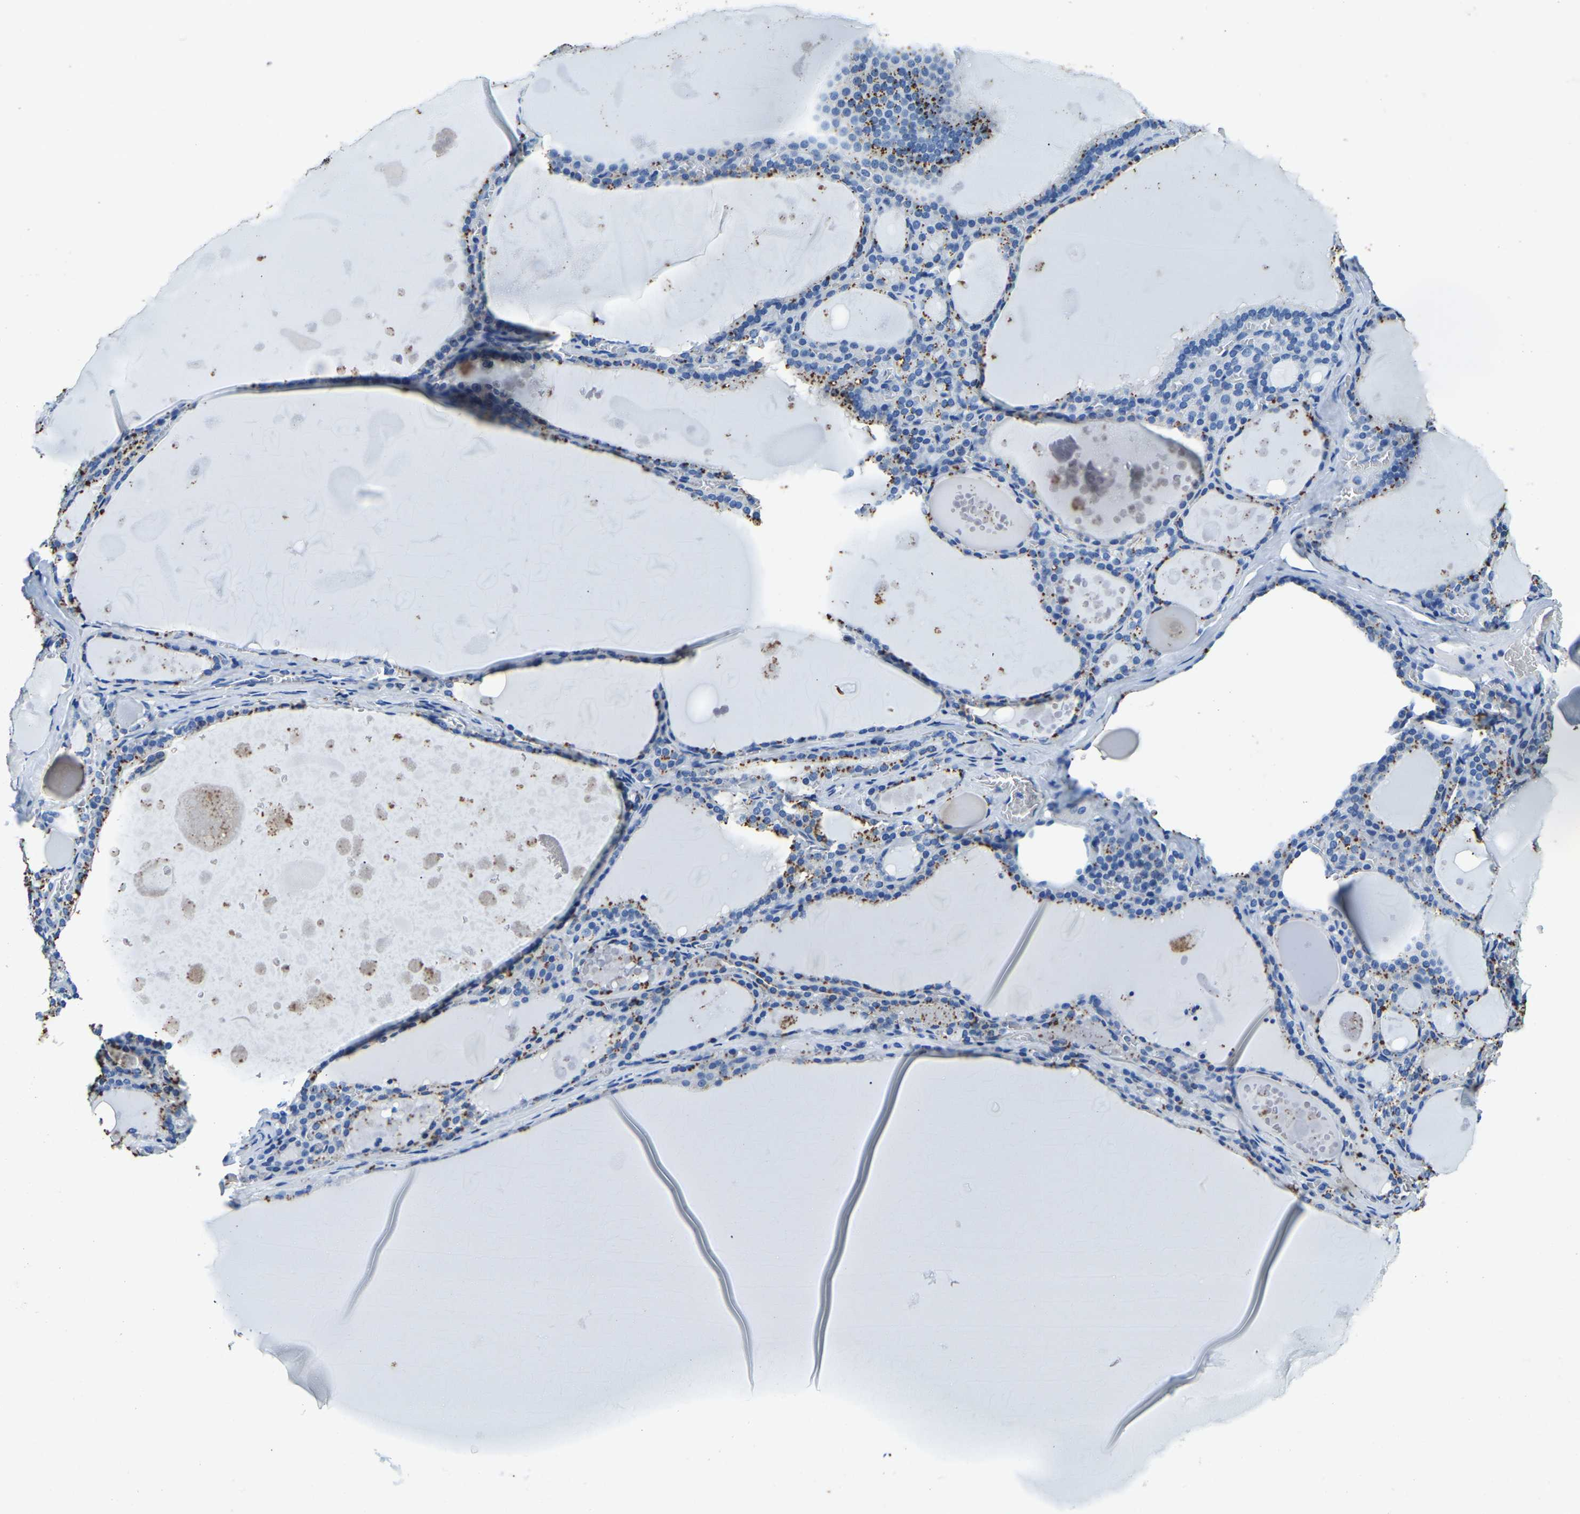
{"staining": {"intensity": "moderate", "quantity": "25%-75%", "location": "cytoplasmic/membranous"}, "tissue": "thyroid gland", "cell_type": "Glandular cells", "image_type": "normal", "snomed": [{"axis": "morphology", "description": "Normal tissue, NOS"}, {"axis": "topography", "description": "Thyroid gland"}], "caption": "Immunohistochemistry micrograph of unremarkable thyroid gland: human thyroid gland stained using IHC reveals medium levels of moderate protein expression localized specifically in the cytoplasmic/membranous of glandular cells, appearing as a cytoplasmic/membranous brown color.", "gene": "UBN2", "patient": {"sex": "male", "age": 56}}